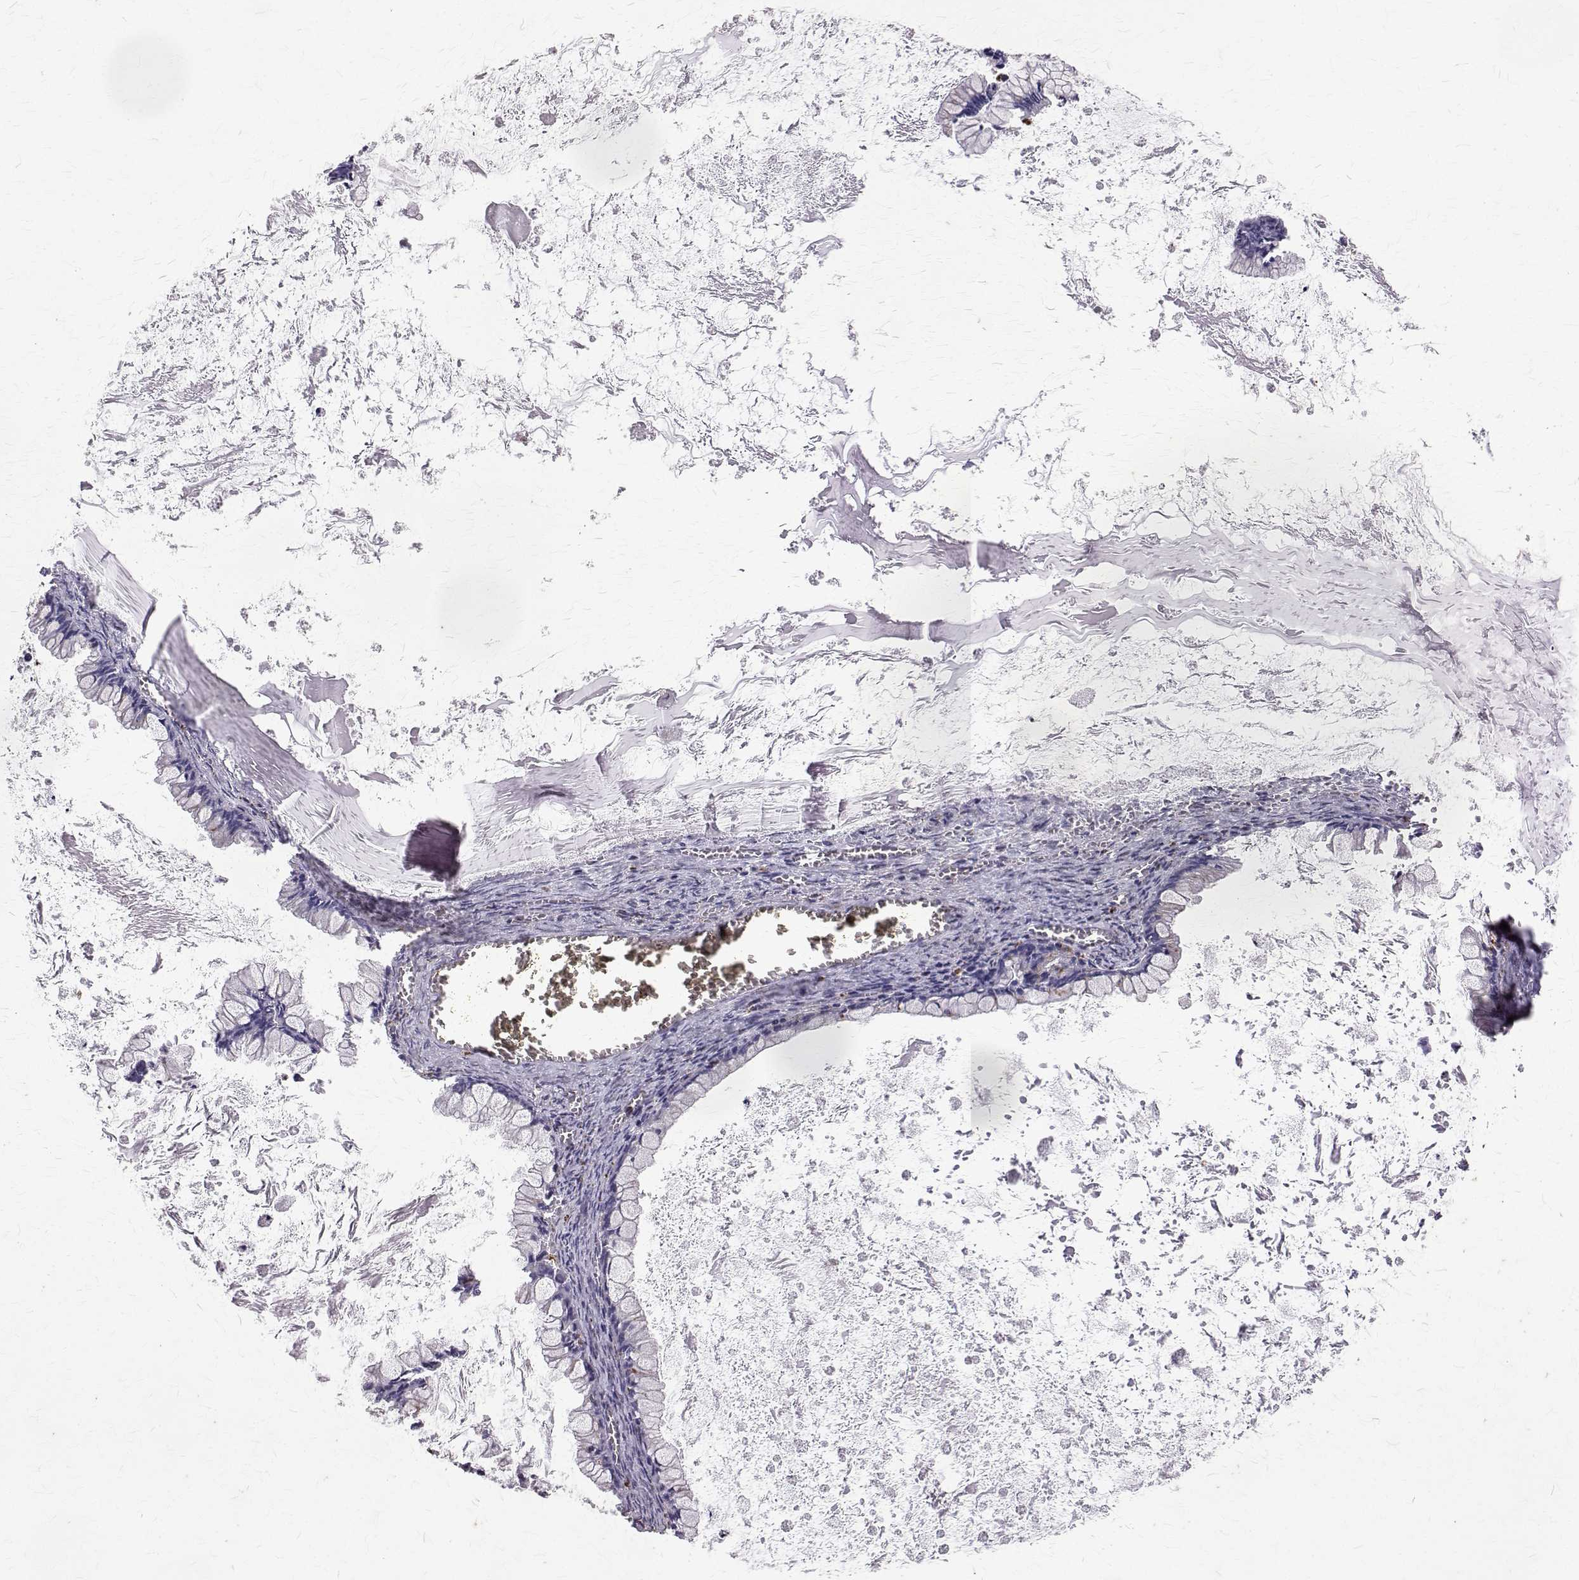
{"staining": {"intensity": "negative", "quantity": "none", "location": "none"}, "tissue": "ovarian cancer", "cell_type": "Tumor cells", "image_type": "cancer", "snomed": [{"axis": "morphology", "description": "Cystadenocarcinoma, mucinous, NOS"}, {"axis": "topography", "description": "Ovary"}], "caption": "Photomicrograph shows no significant protein expression in tumor cells of ovarian mucinous cystadenocarcinoma.", "gene": "TPP1", "patient": {"sex": "female", "age": 67}}